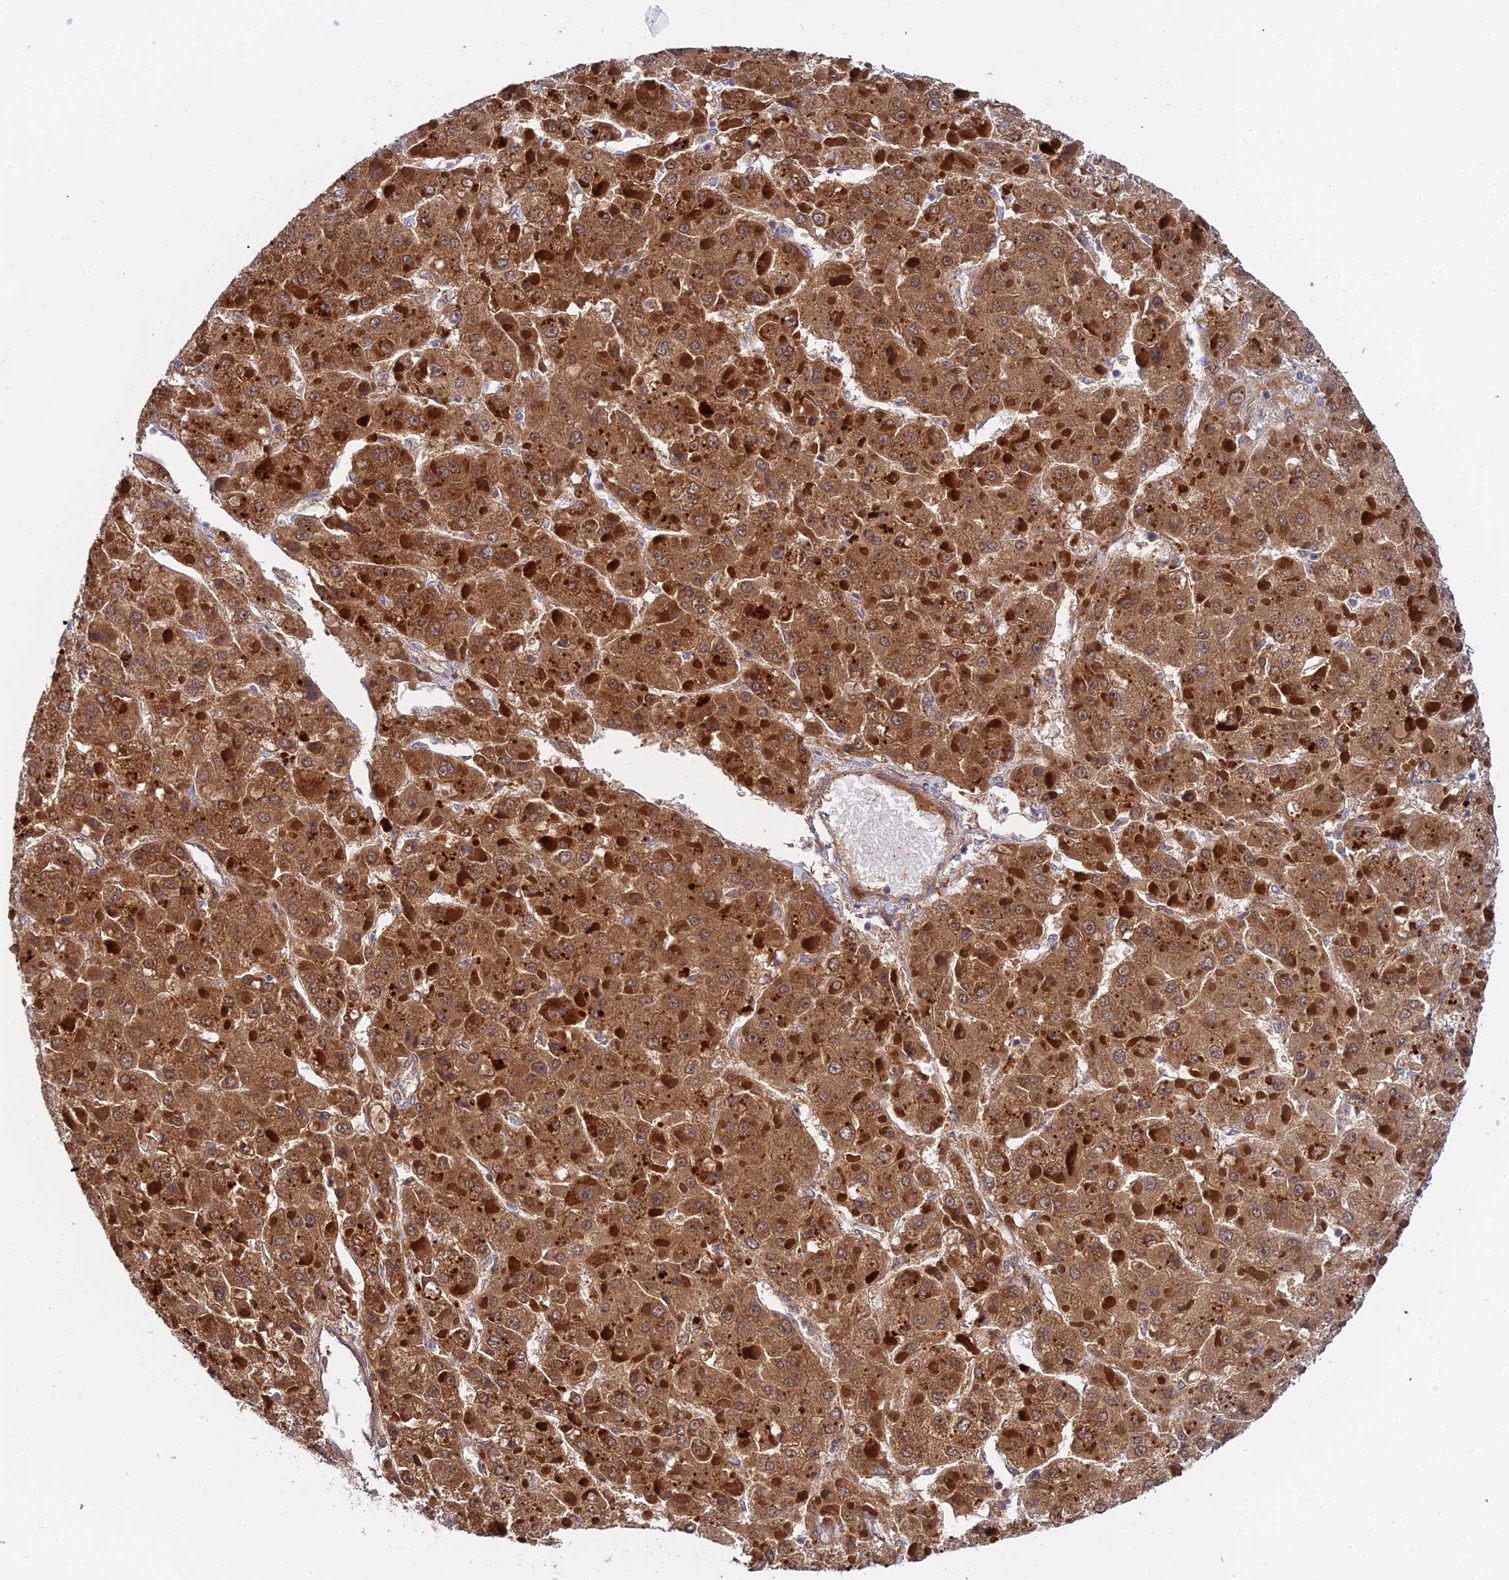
{"staining": {"intensity": "moderate", "quantity": ">75%", "location": "cytoplasmic/membranous"}, "tissue": "liver cancer", "cell_type": "Tumor cells", "image_type": "cancer", "snomed": [{"axis": "morphology", "description": "Carcinoma, Hepatocellular, NOS"}, {"axis": "topography", "description": "Liver"}], "caption": "Moderate cytoplasmic/membranous positivity is present in about >75% of tumor cells in liver cancer.", "gene": "ACOT2", "patient": {"sex": "female", "age": 73}}